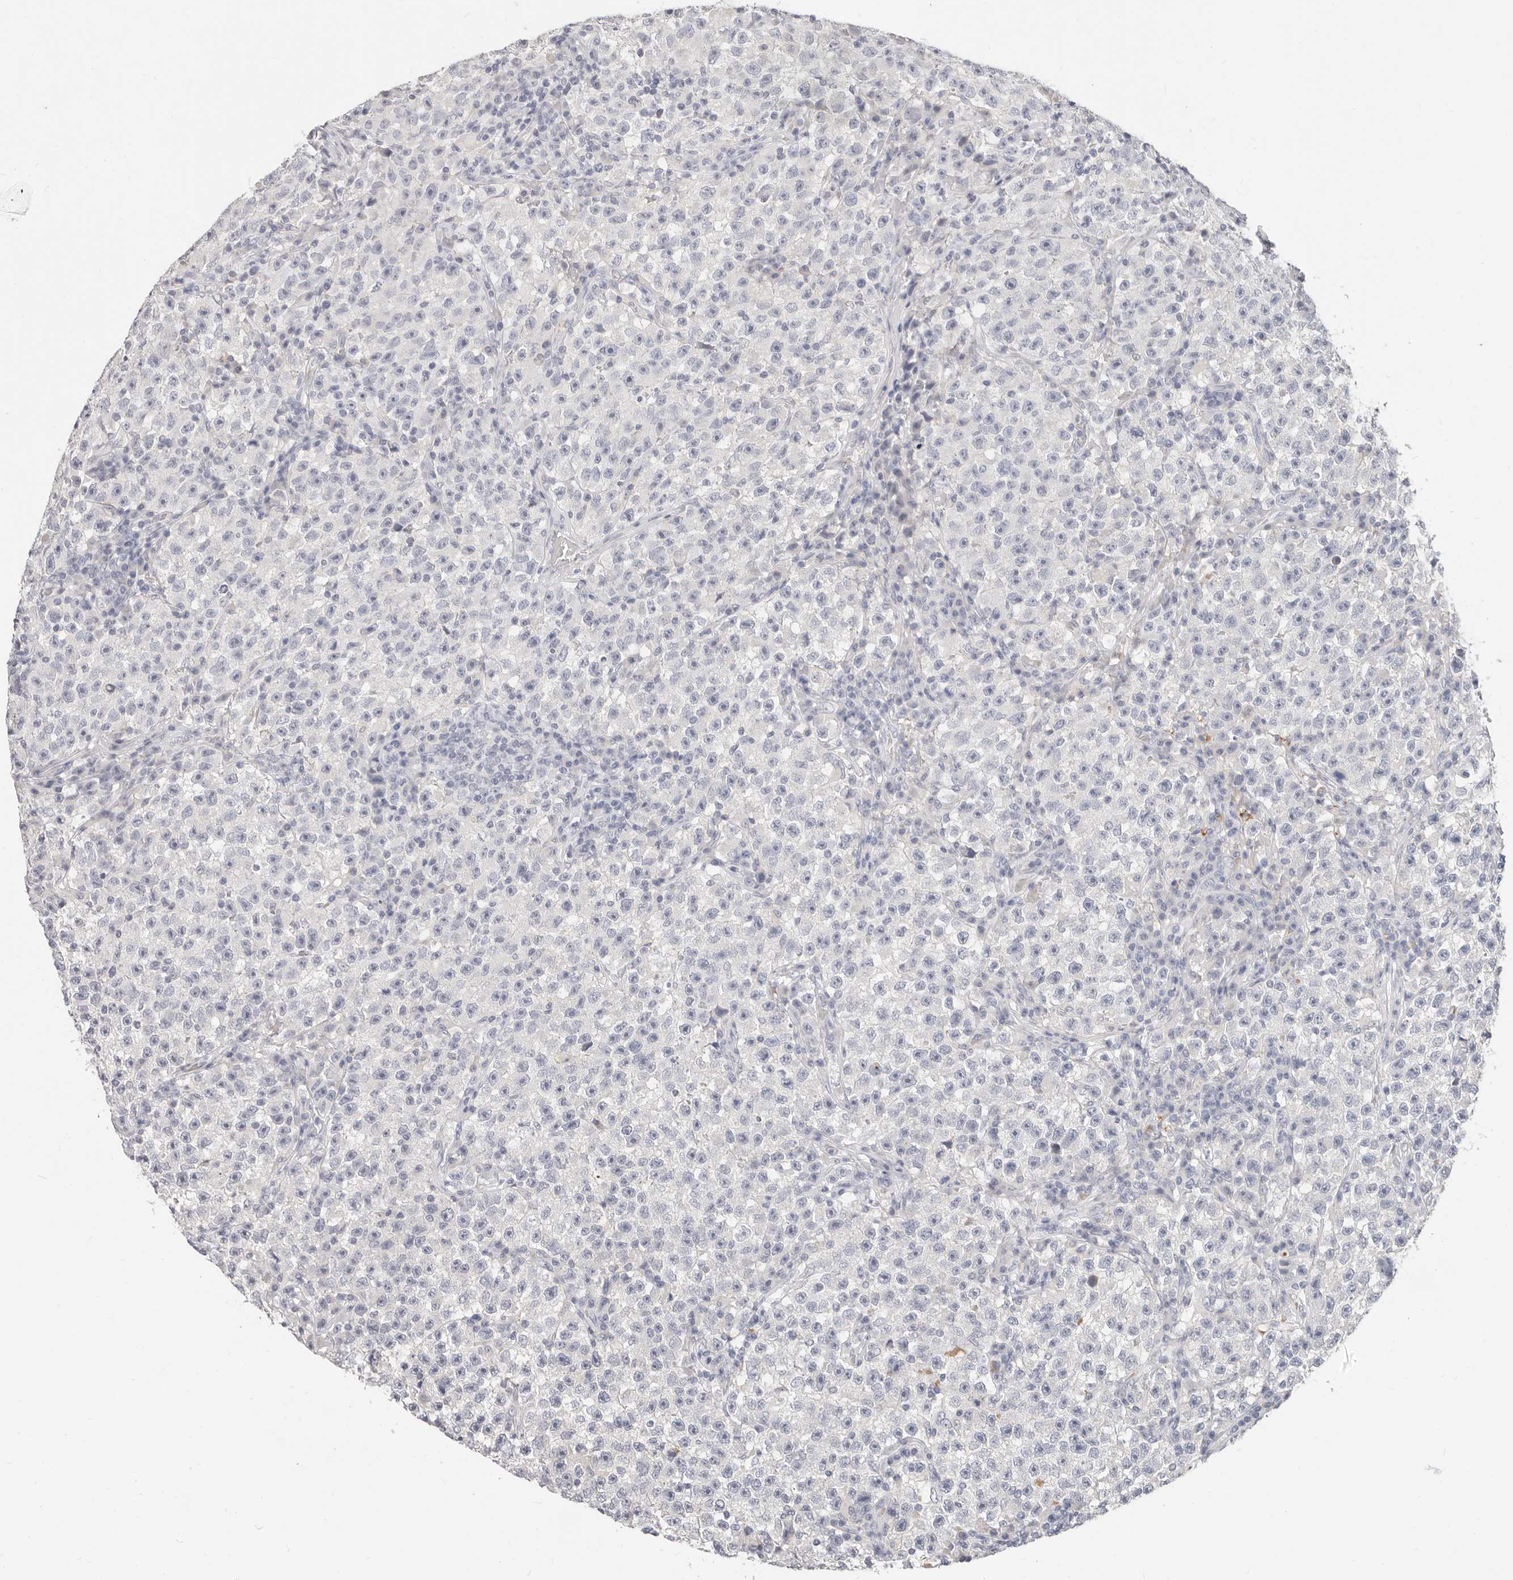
{"staining": {"intensity": "negative", "quantity": "none", "location": "none"}, "tissue": "testis cancer", "cell_type": "Tumor cells", "image_type": "cancer", "snomed": [{"axis": "morphology", "description": "Seminoma, NOS"}, {"axis": "topography", "description": "Testis"}], "caption": "Seminoma (testis) stained for a protein using immunohistochemistry (IHC) reveals no expression tumor cells.", "gene": "TMEM63B", "patient": {"sex": "male", "age": 22}}